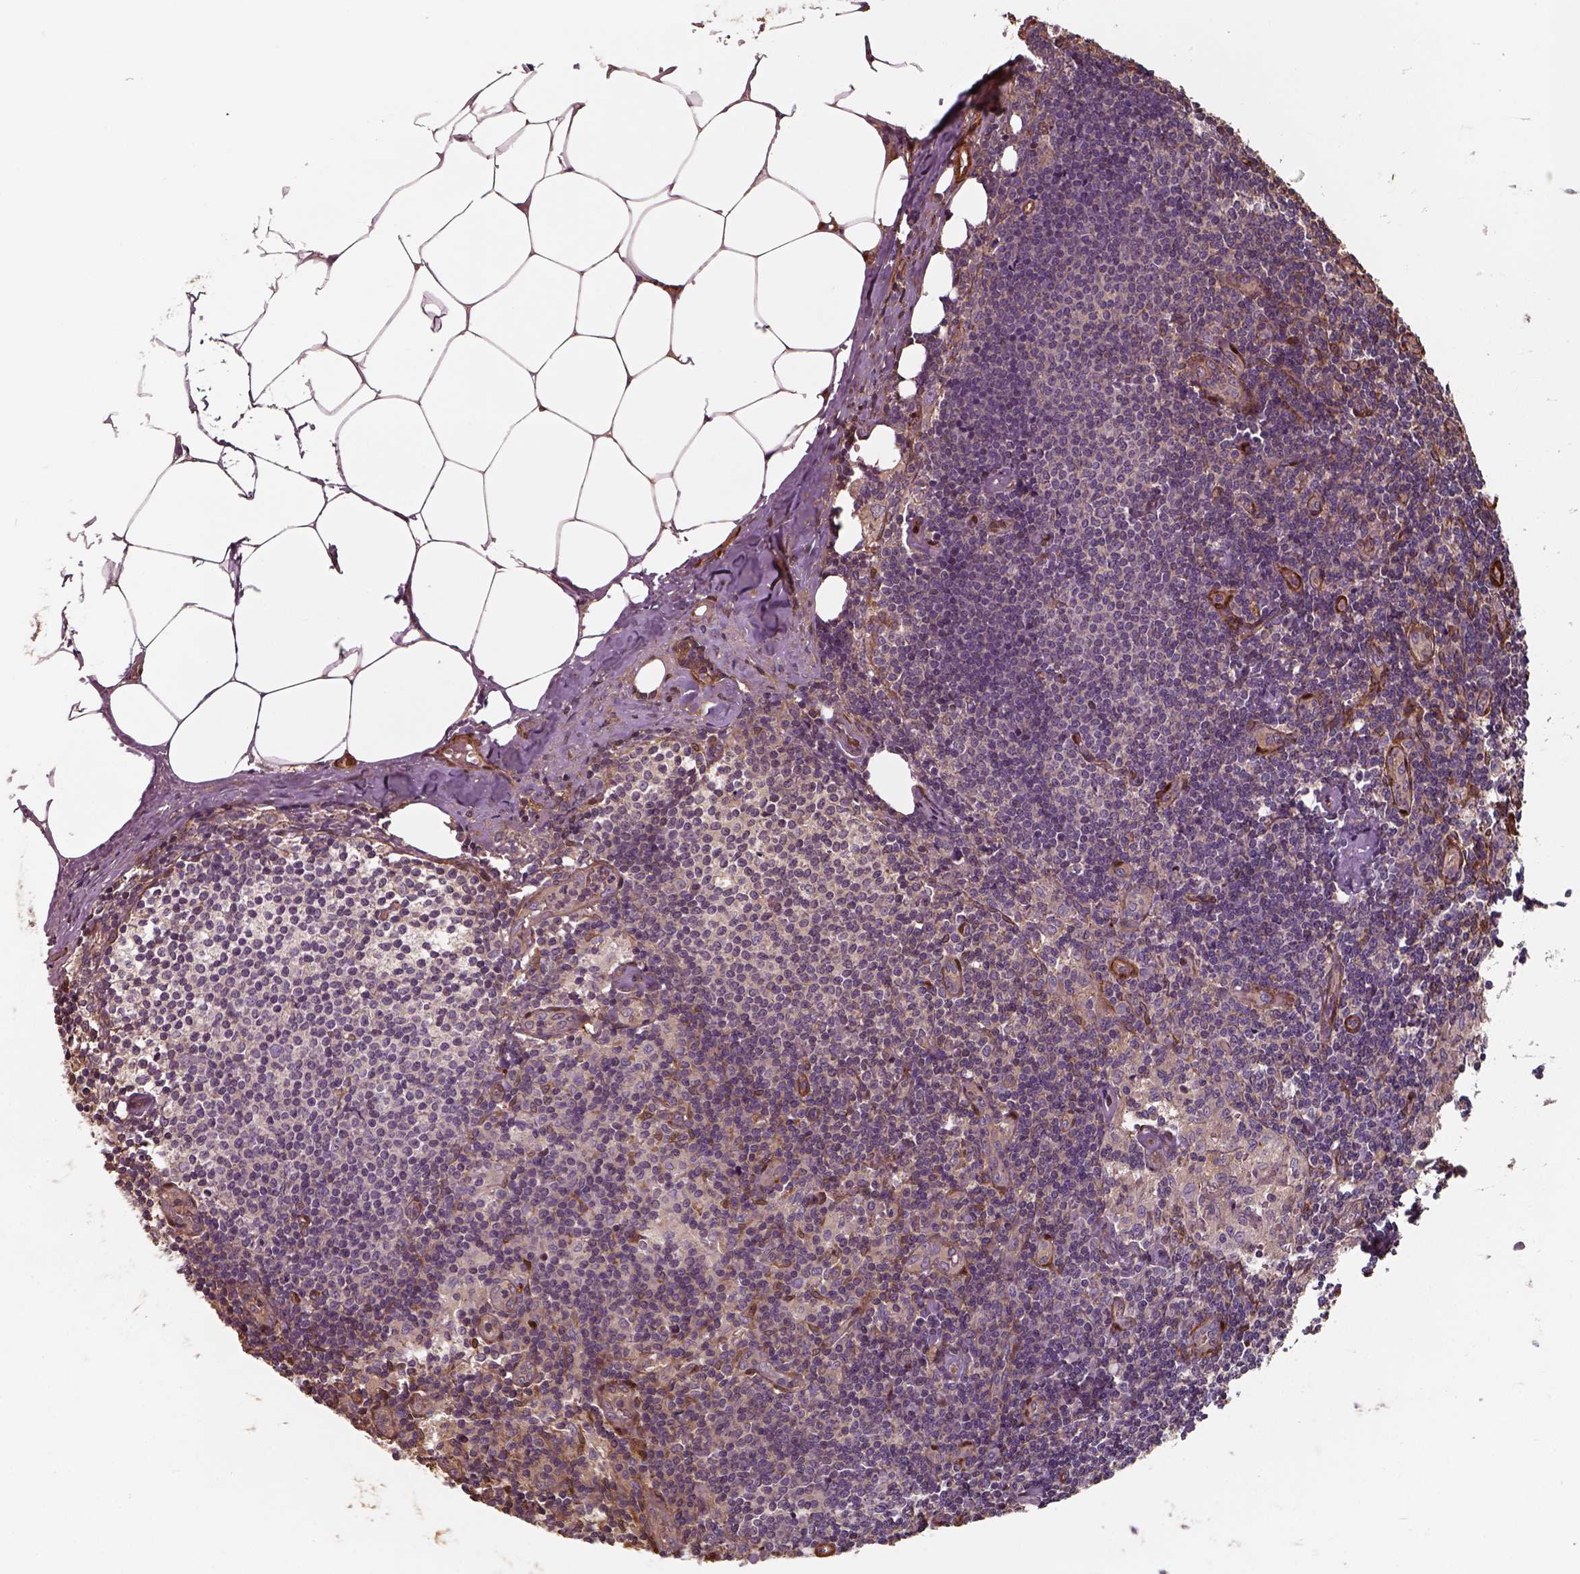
{"staining": {"intensity": "negative", "quantity": "none", "location": "none"}, "tissue": "lymph node", "cell_type": "Germinal center cells", "image_type": "normal", "snomed": [{"axis": "morphology", "description": "Normal tissue, NOS"}, {"axis": "topography", "description": "Lymph node"}], "caption": "There is no significant expression in germinal center cells of lymph node. (DAB immunohistochemistry (IHC) visualized using brightfield microscopy, high magnification).", "gene": "ISYNA1", "patient": {"sex": "female", "age": 69}}